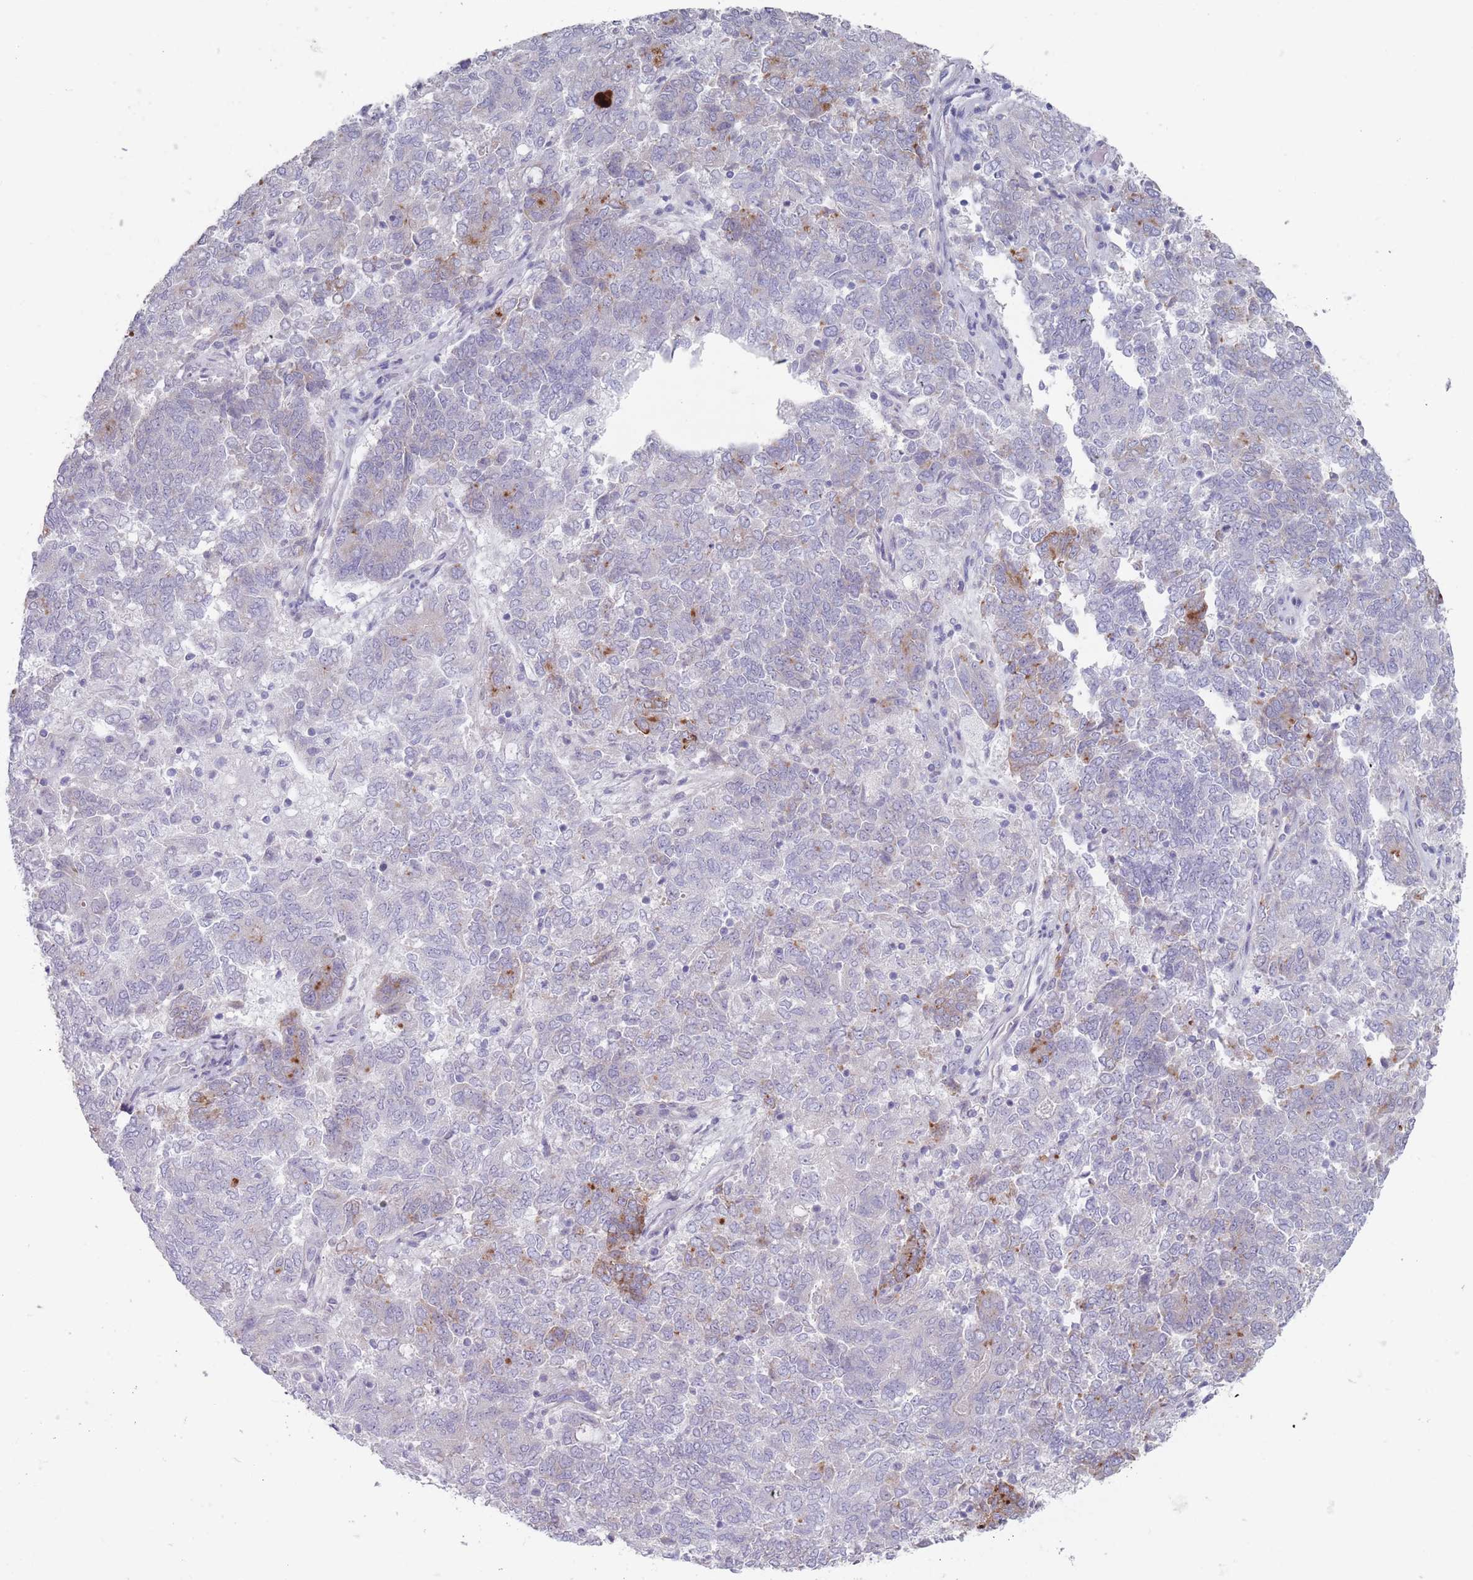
{"staining": {"intensity": "moderate", "quantity": "<25%", "location": "cytoplasmic/membranous"}, "tissue": "endometrial cancer", "cell_type": "Tumor cells", "image_type": "cancer", "snomed": [{"axis": "morphology", "description": "Adenocarcinoma, NOS"}, {"axis": "topography", "description": "Endometrium"}], "caption": "This is an image of immunohistochemistry staining of adenocarcinoma (endometrial), which shows moderate staining in the cytoplasmic/membranous of tumor cells.", "gene": "PAIP2B", "patient": {"sex": "female", "age": 80}}